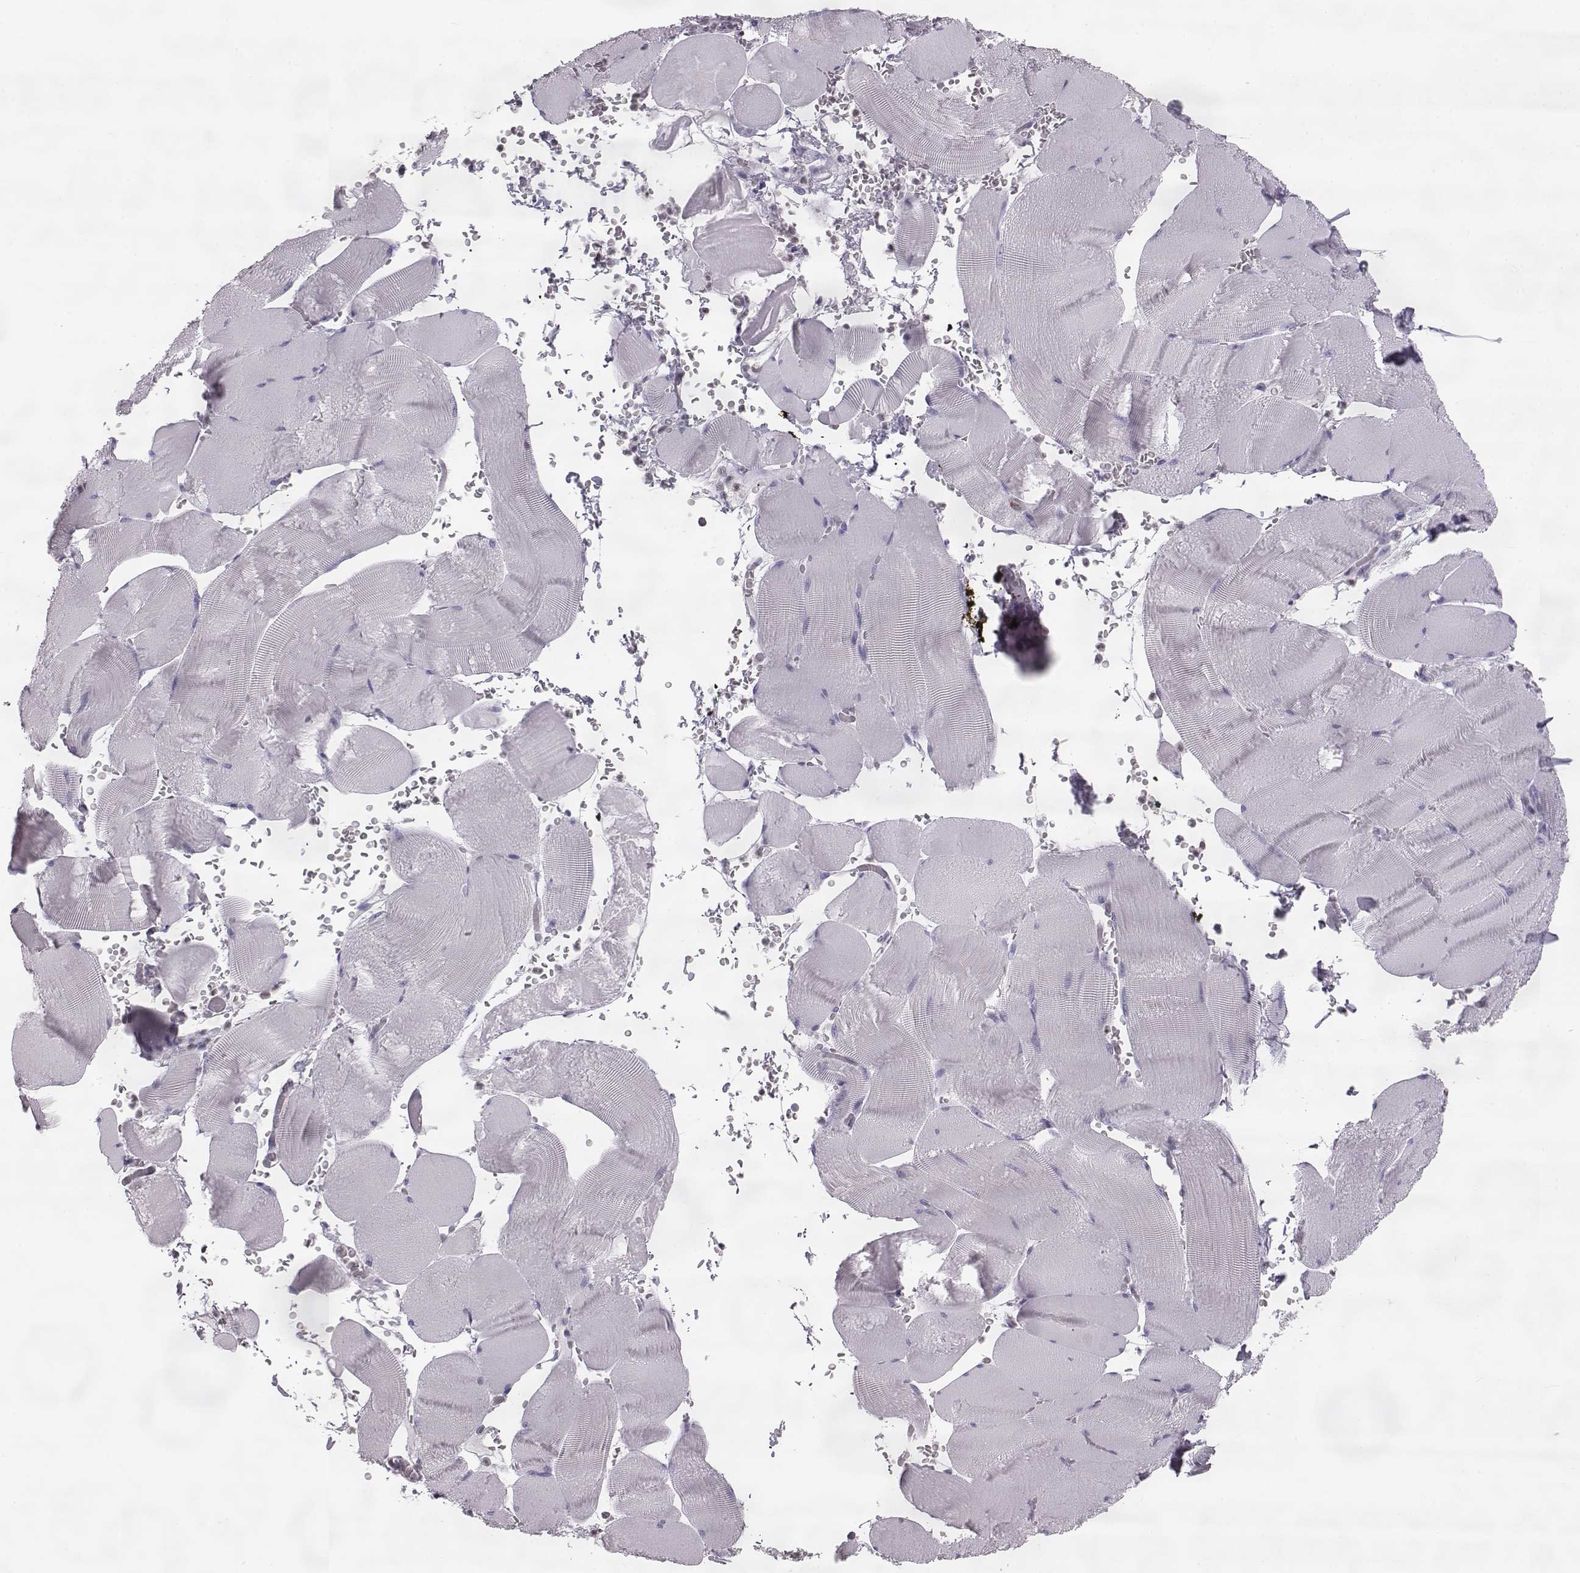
{"staining": {"intensity": "negative", "quantity": "none", "location": "none"}, "tissue": "skeletal muscle", "cell_type": "Myocytes", "image_type": "normal", "snomed": [{"axis": "morphology", "description": "Normal tissue, NOS"}, {"axis": "topography", "description": "Skeletal muscle"}], "caption": "Immunohistochemistry of benign skeletal muscle demonstrates no staining in myocytes.", "gene": "ELOVL5", "patient": {"sex": "male", "age": 56}}